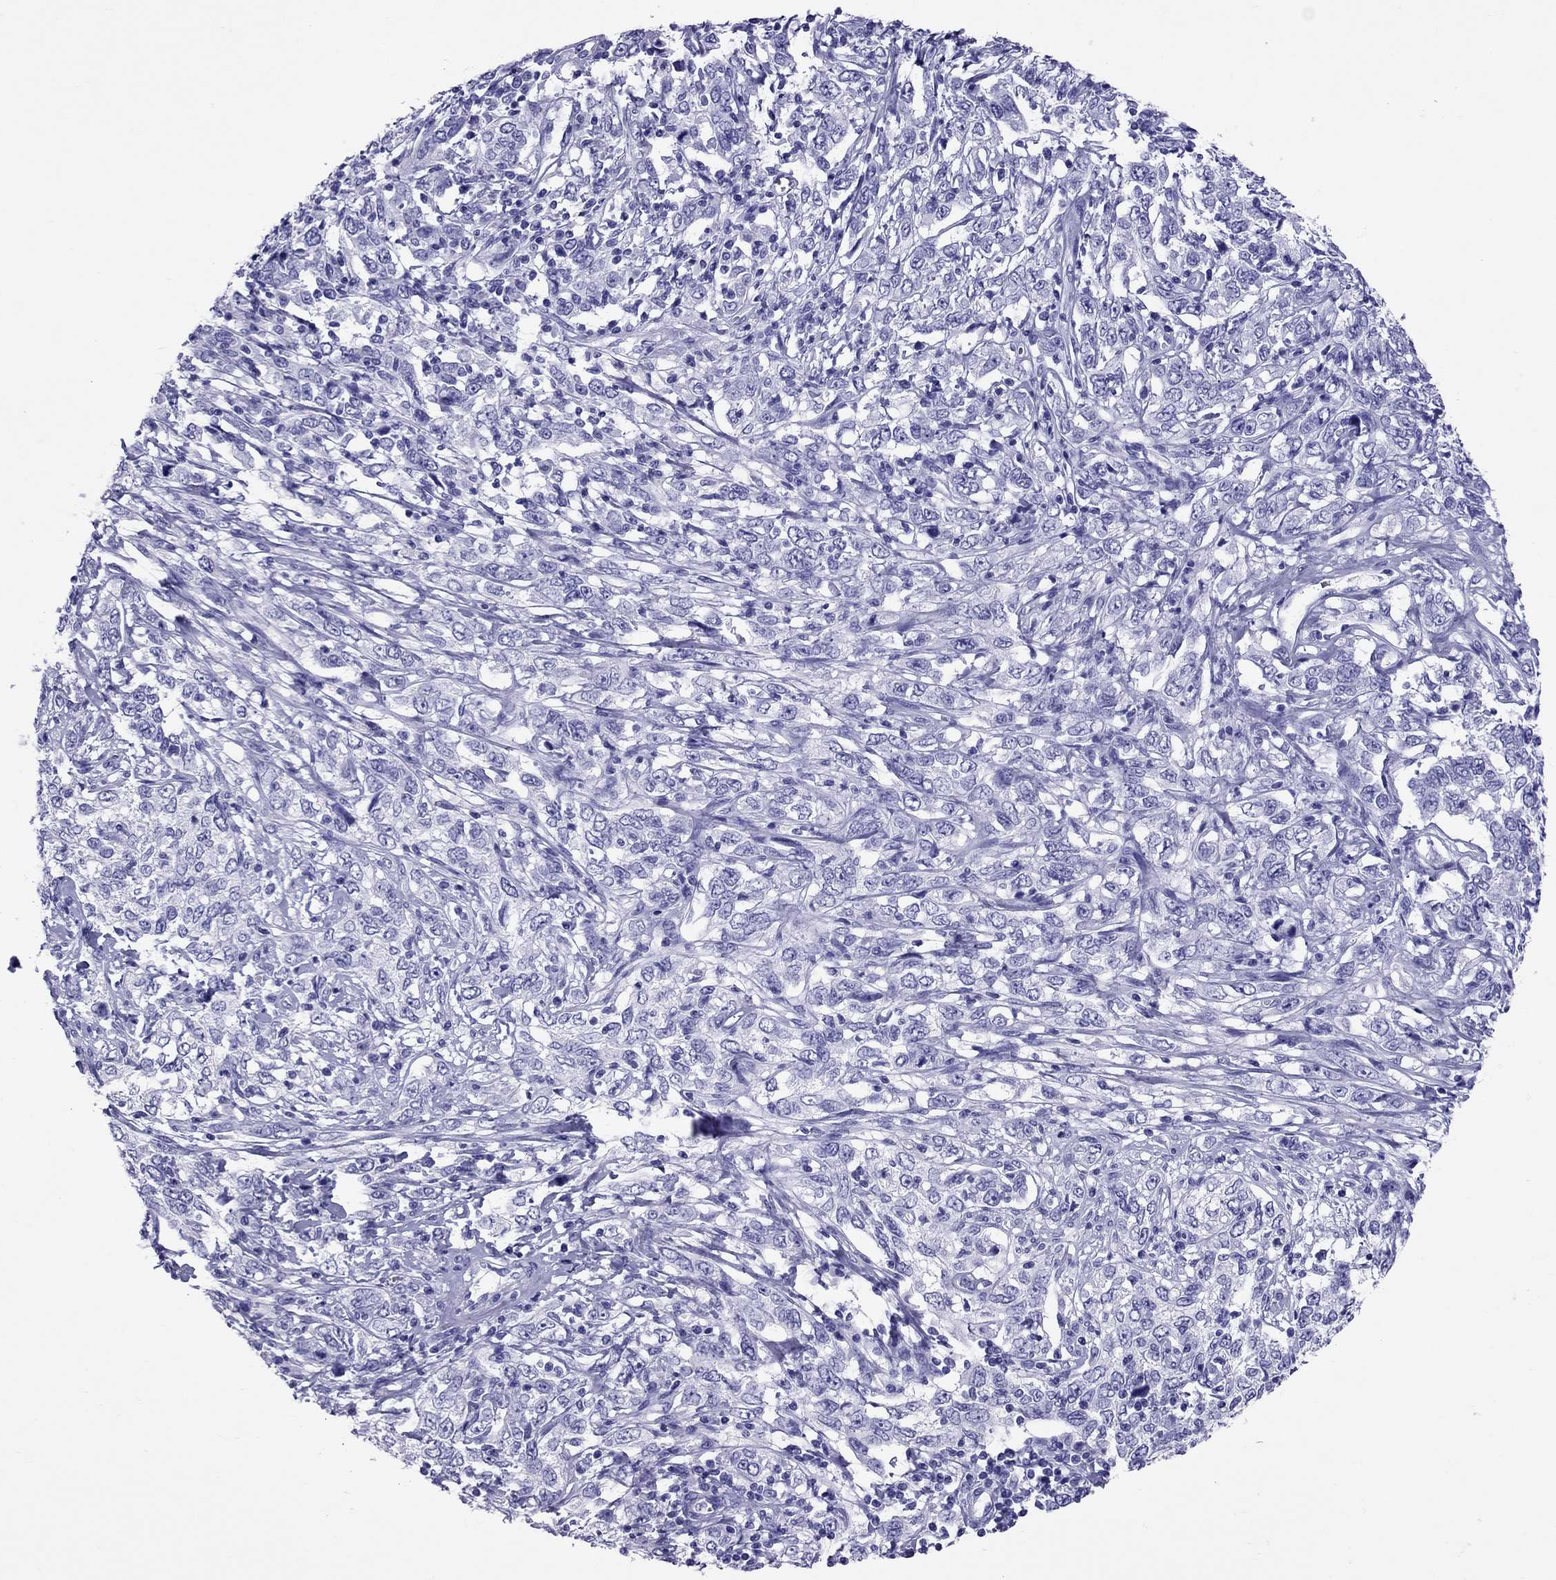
{"staining": {"intensity": "negative", "quantity": "none", "location": "none"}, "tissue": "cervical cancer", "cell_type": "Tumor cells", "image_type": "cancer", "snomed": [{"axis": "morphology", "description": "Adenocarcinoma, NOS"}, {"axis": "topography", "description": "Cervix"}], "caption": "Tumor cells are negative for brown protein staining in cervical adenocarcinoma.", "gene": "AVPR1B", "patient": {"sex": "female", "age": 40}}